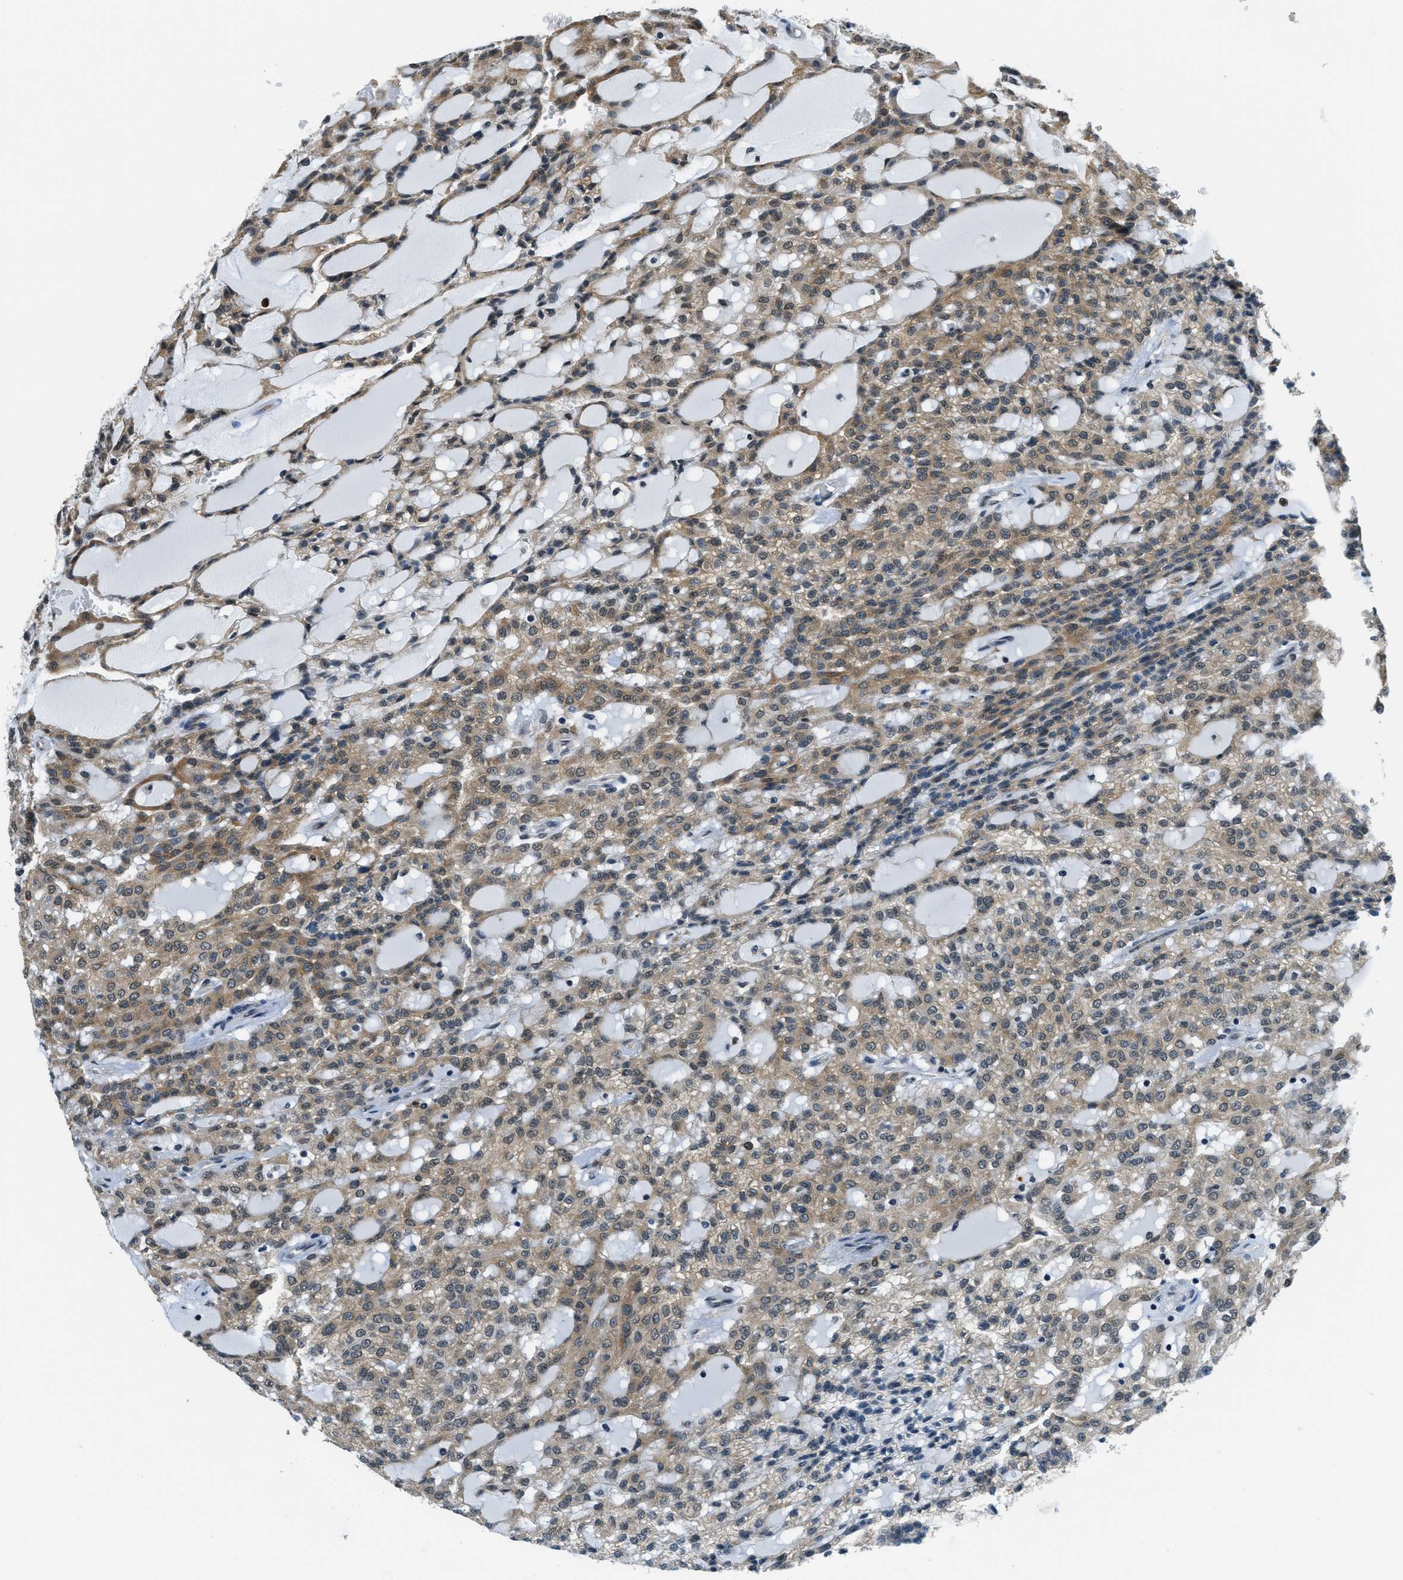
{"staining": {"intensity": "moderate", "quantity": ">75%", "location": "cytoplasmic/membranous"}, "tissue": "renal cancer", "cell_type": "Tumor cells", "image_type": "cancer", "snomed": [{"axis": "morphology", "description": "Adenocarcinoma, NOS"}, {"axis": "topography", "description": "Kidney"}], "caption": "Immunohistochemical staining of human renal cancer reveals moderate cytoplasmic/membranous protein positivity in about >75% of tumor cells.", "gene": "RAB11FIP1", "patient": {"sex": "male", "age": 63}}